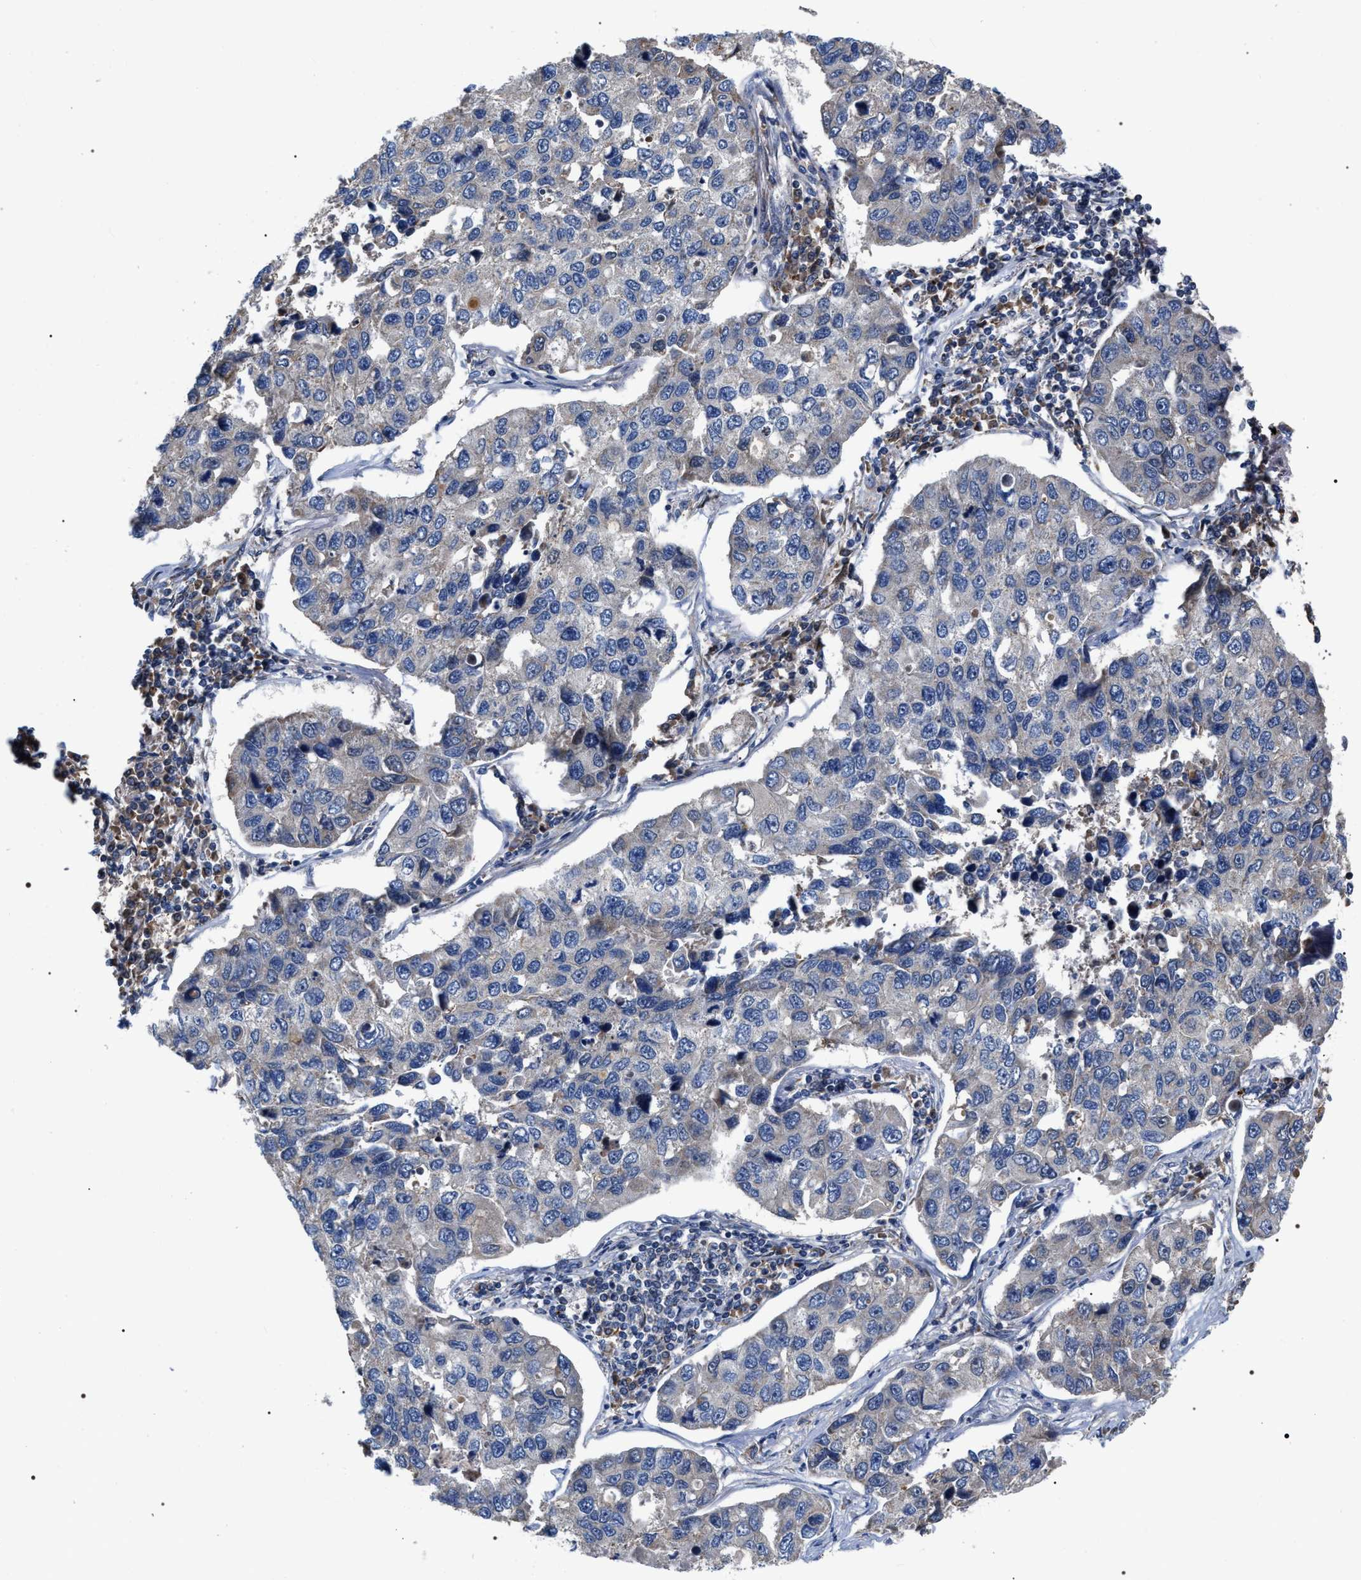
{"staining": {"intensity": "negative", "quantity": "none", "location": "none"}, "tissue": "lung cancer", "cell_type": "Tumor cells", "image_type": "cancer", "snomed": [{"axis": "morphology", "description": "Adenocarcinoma, NOS"}, {"axis": "topography", "description": "Lung"}], "caption": "Immunohistochemical staining of adenocarcinoma (lung) shows no significant staining in tumor cells. (Brightfield microscopy of DAB (3,3'-diaminobenzidine) immunohistochemistry at high magnification).", "gene": "MACC1", "patient": {"sex": "male", "age": 64}}